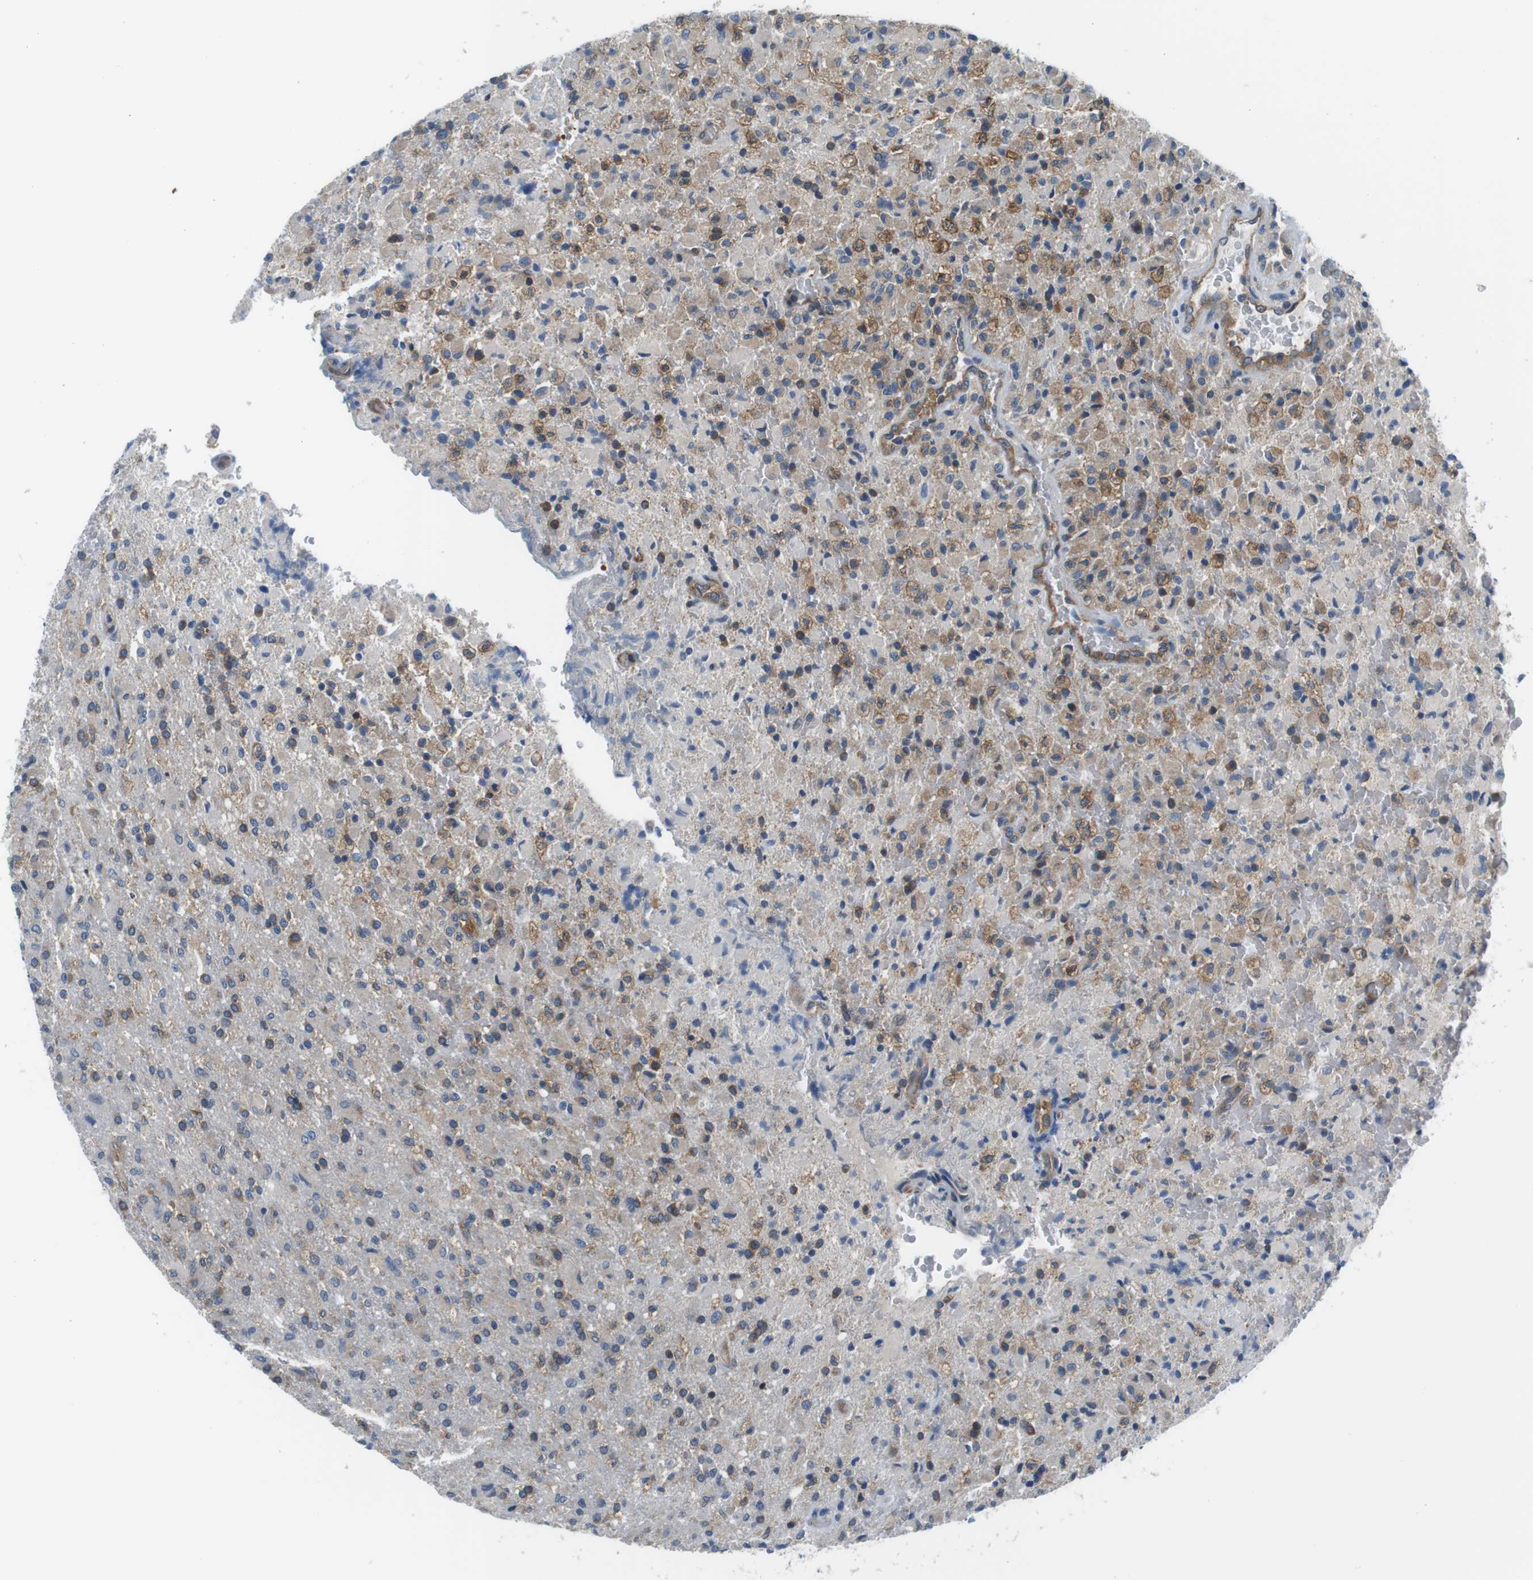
{"staining": {"intensity": "moderate", "quantity": "25%-75%", "location": "cytoplasmic/membranous"}, "tissue": "glioma", "cell_type": "Tumor cells", "image_type": "cancer", "snomed": [{"axis": "morphology", "description": "Glioma, malignant, High grade"}, {"axis": "topography", "description": "Brain"}], "caption": "High-grade glioma (malignant) stained with DAB (3,3'-diaminobenzidine) immunohistochemistry (IHC) demonstrates medium levels of moderate cytoplasmic/membranous positivity in about 25%-75% of tumor cells.", "gene": "EIF2B5", "patient": {"sex": "male", "age": 71}}